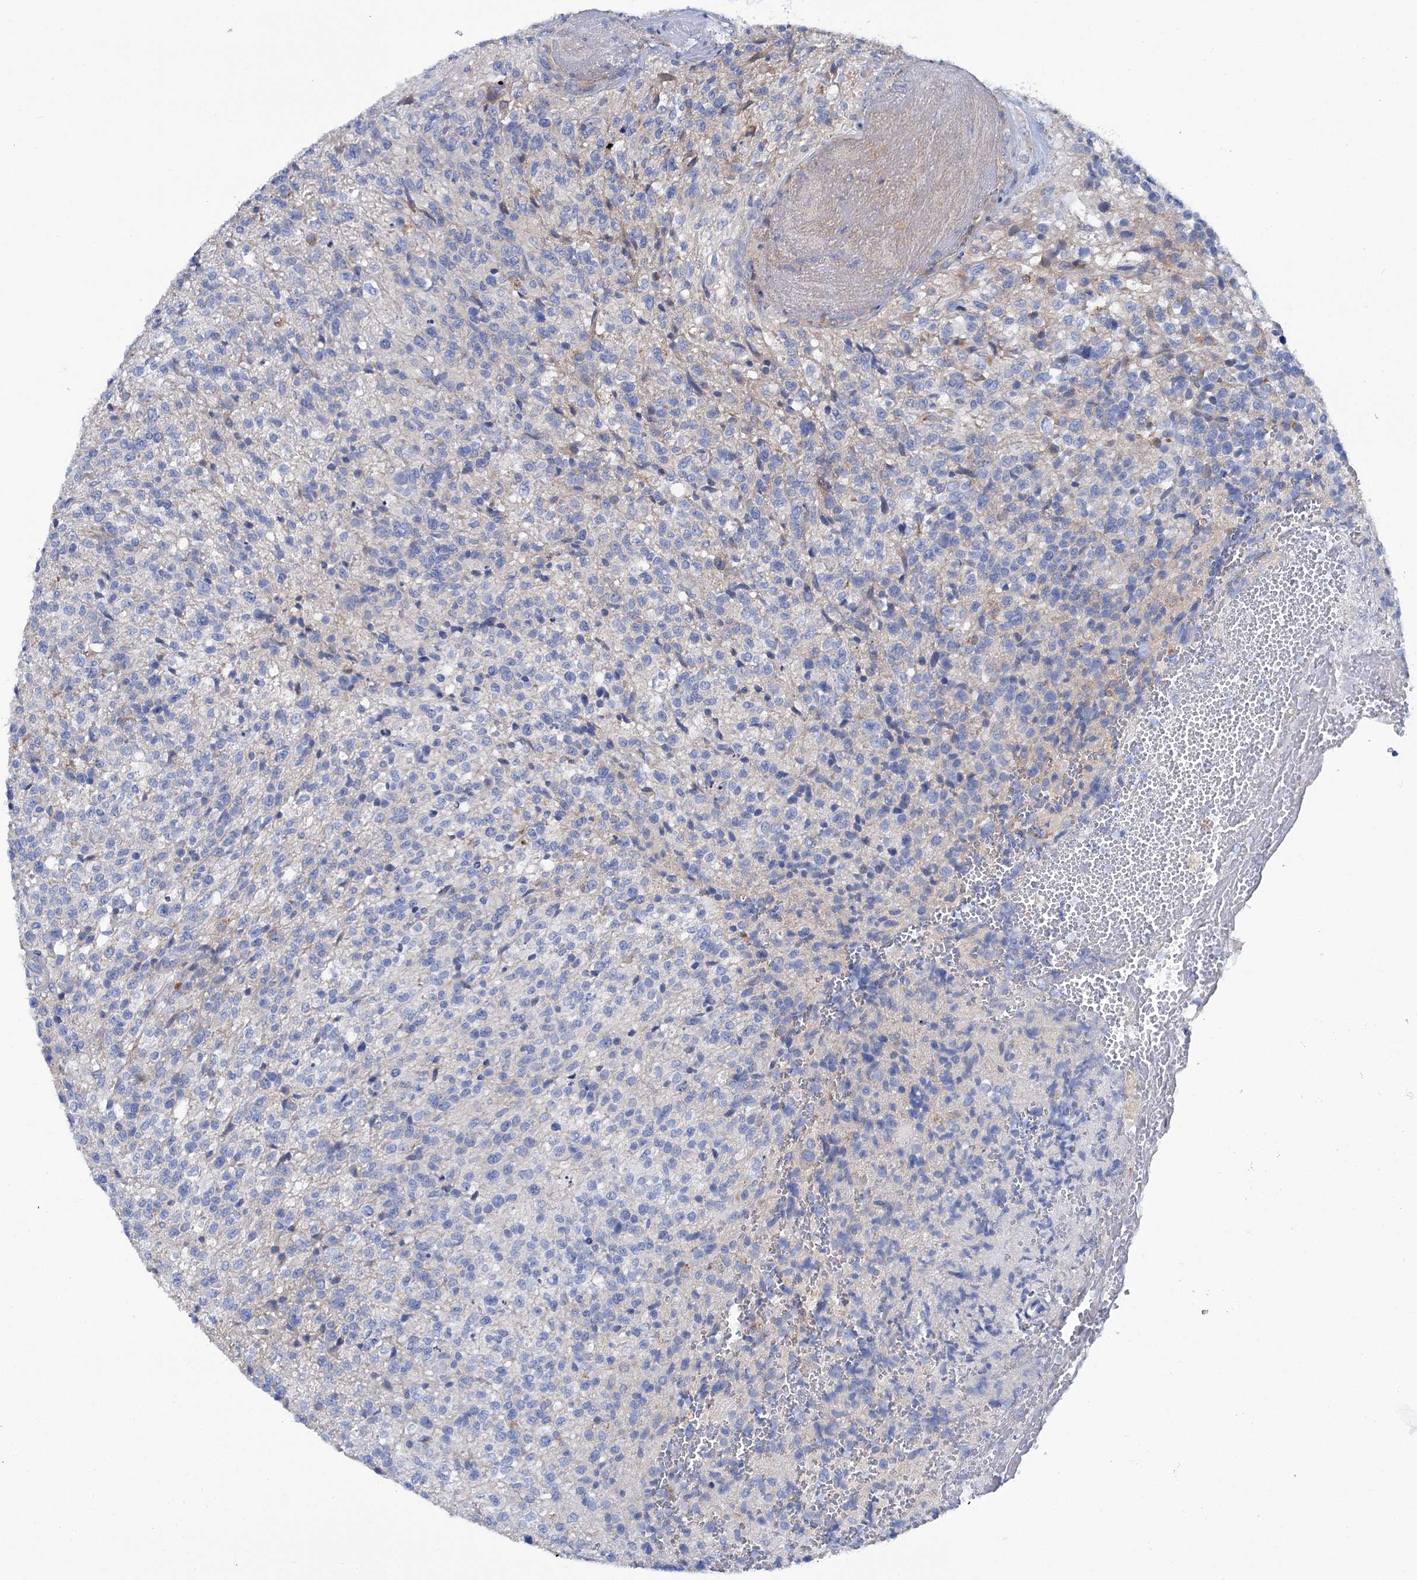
{"staining": {"intensity": "negative", "quantity": "none", "location": "none"}, "tissue": "glioma", "cell_type": "Tumor cells", "image_type": "cancer", "snomed": [{"axis": "morphology", "description": "Glioma, malignant, High grade"}, {"axis": "topography", "description": "Brain"}], "caption": "The micrograph demonstrates no staining of tumor cells in malignant high-grade glioma.", "gene": "TRIM55", "patient": {"sex": "male", "age": 56}}